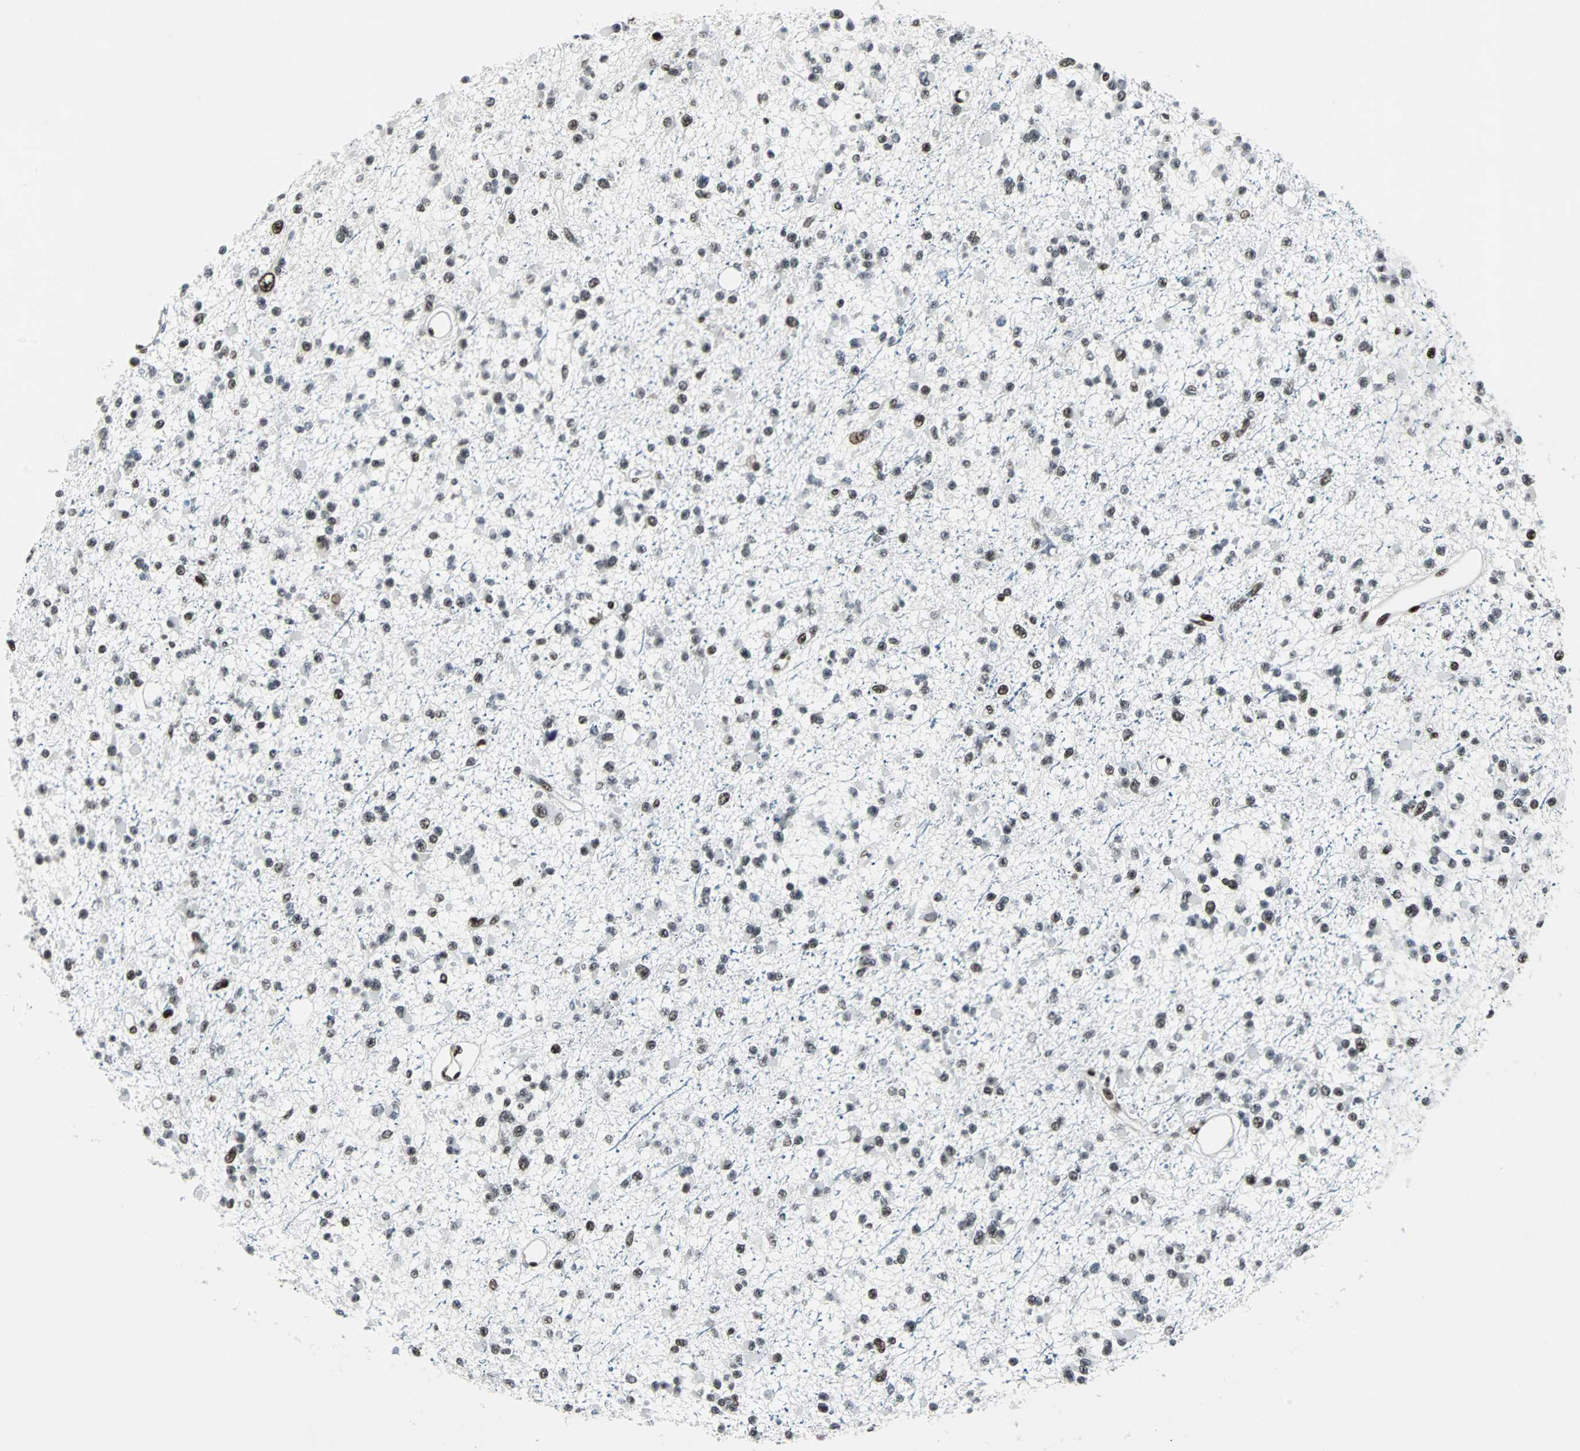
{"staining": {"intensity": "moderate", "quantity": ">75%", "location": "nuclear"}, "tissue": "glioma", "cell_type": "Tumor cells", "image_type": "cancer", "snomed": [{"axis": "morphology", "description": "Glioma, malignant, Low grade"}, {"axis": "topography", "description": "Brain"}], "caption": "DAB (3,3'-diaminobenzidine) immunohistochemical staining of malignant glioma (low-grade) reveals moderate nuclear protein staining in approximately >75% of tumor cells. The protein of interest is shown in brown color, while the nuclei are stained blue.", "gene": "MEF2D", "patient": {"sex": "female", "age": 22}}